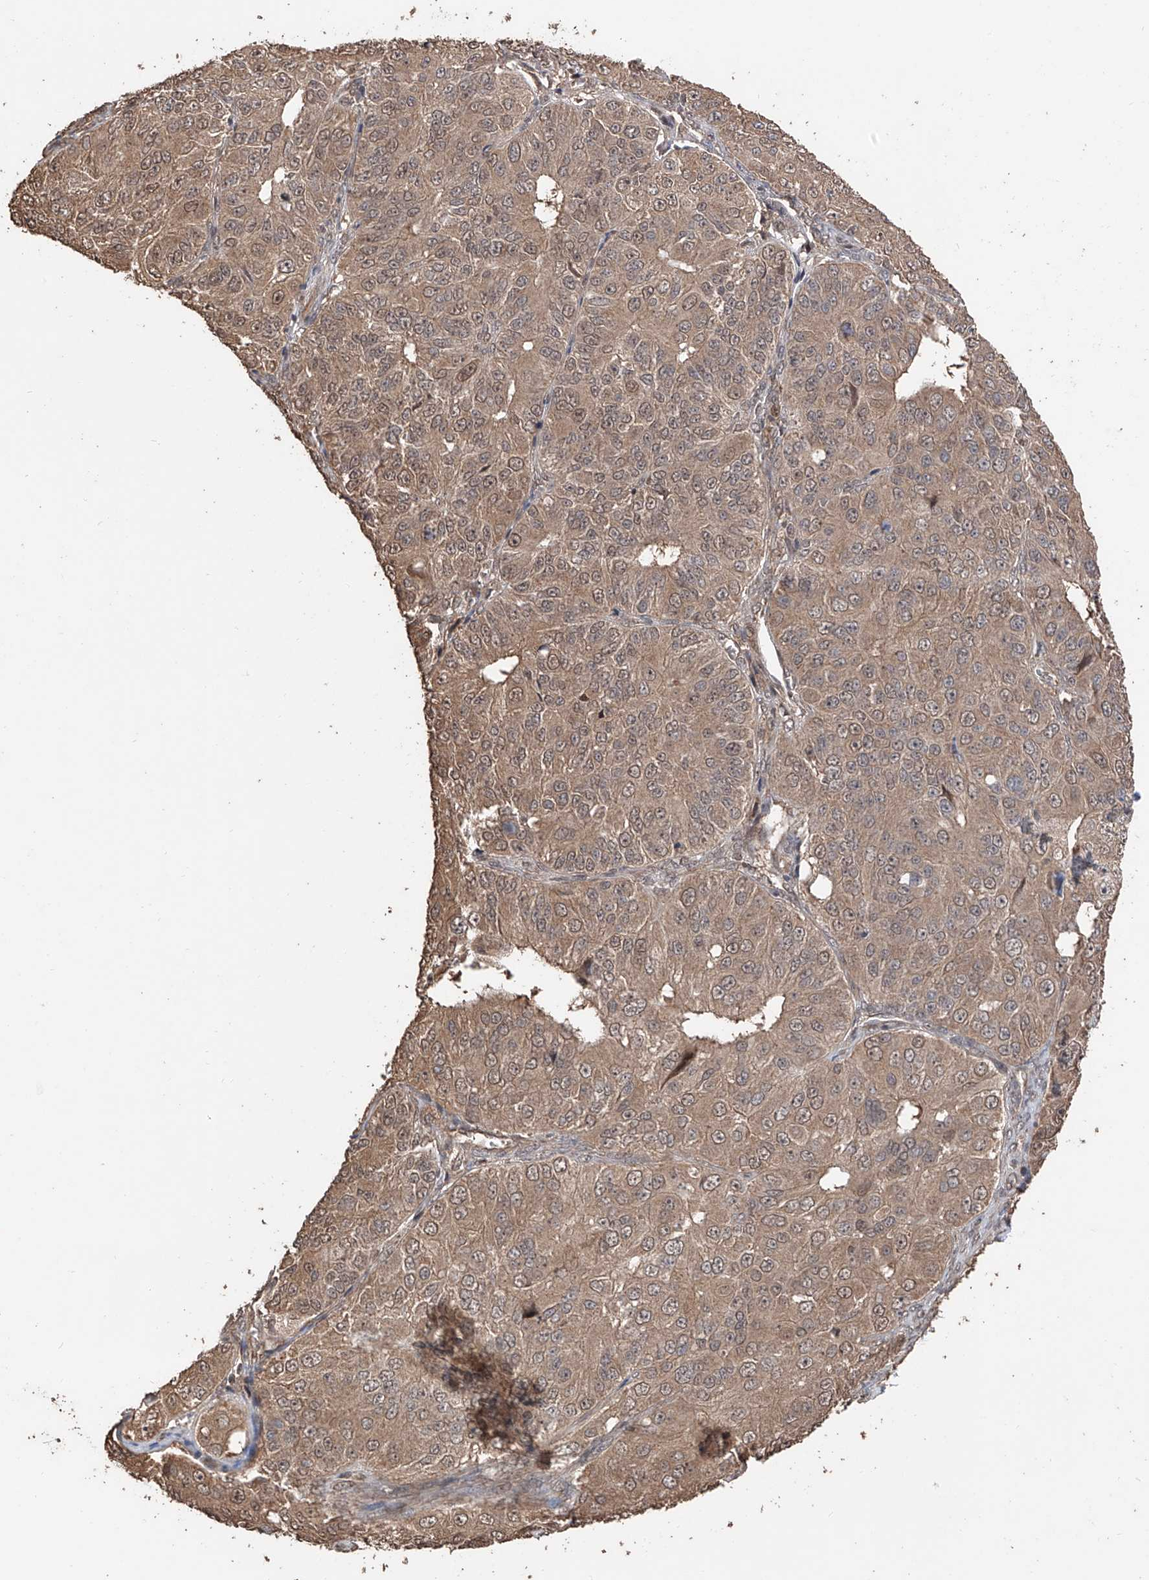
{"staining": {"intensity": "weak", "quantity": ">75%", "location": "cytoplasmic/membranous,nuclear"}, "tissue": "ovarian cancer", "cell_type": "Tumor cells", "image_type": "cancer", "snomed": [{"axis": "morphology", "description": "Carcinoma, endometroid"}, {"axis": "topography", "description": "Ovary"}], "caption": "Weak cytoplasmic/membranous and nuclear protein staining is seen in about >75% of tumor cells in ovarian cancer (endometroid carcinoma).", "gene": "FAM135A", "patient": {"sex": "female", "age": 51}}